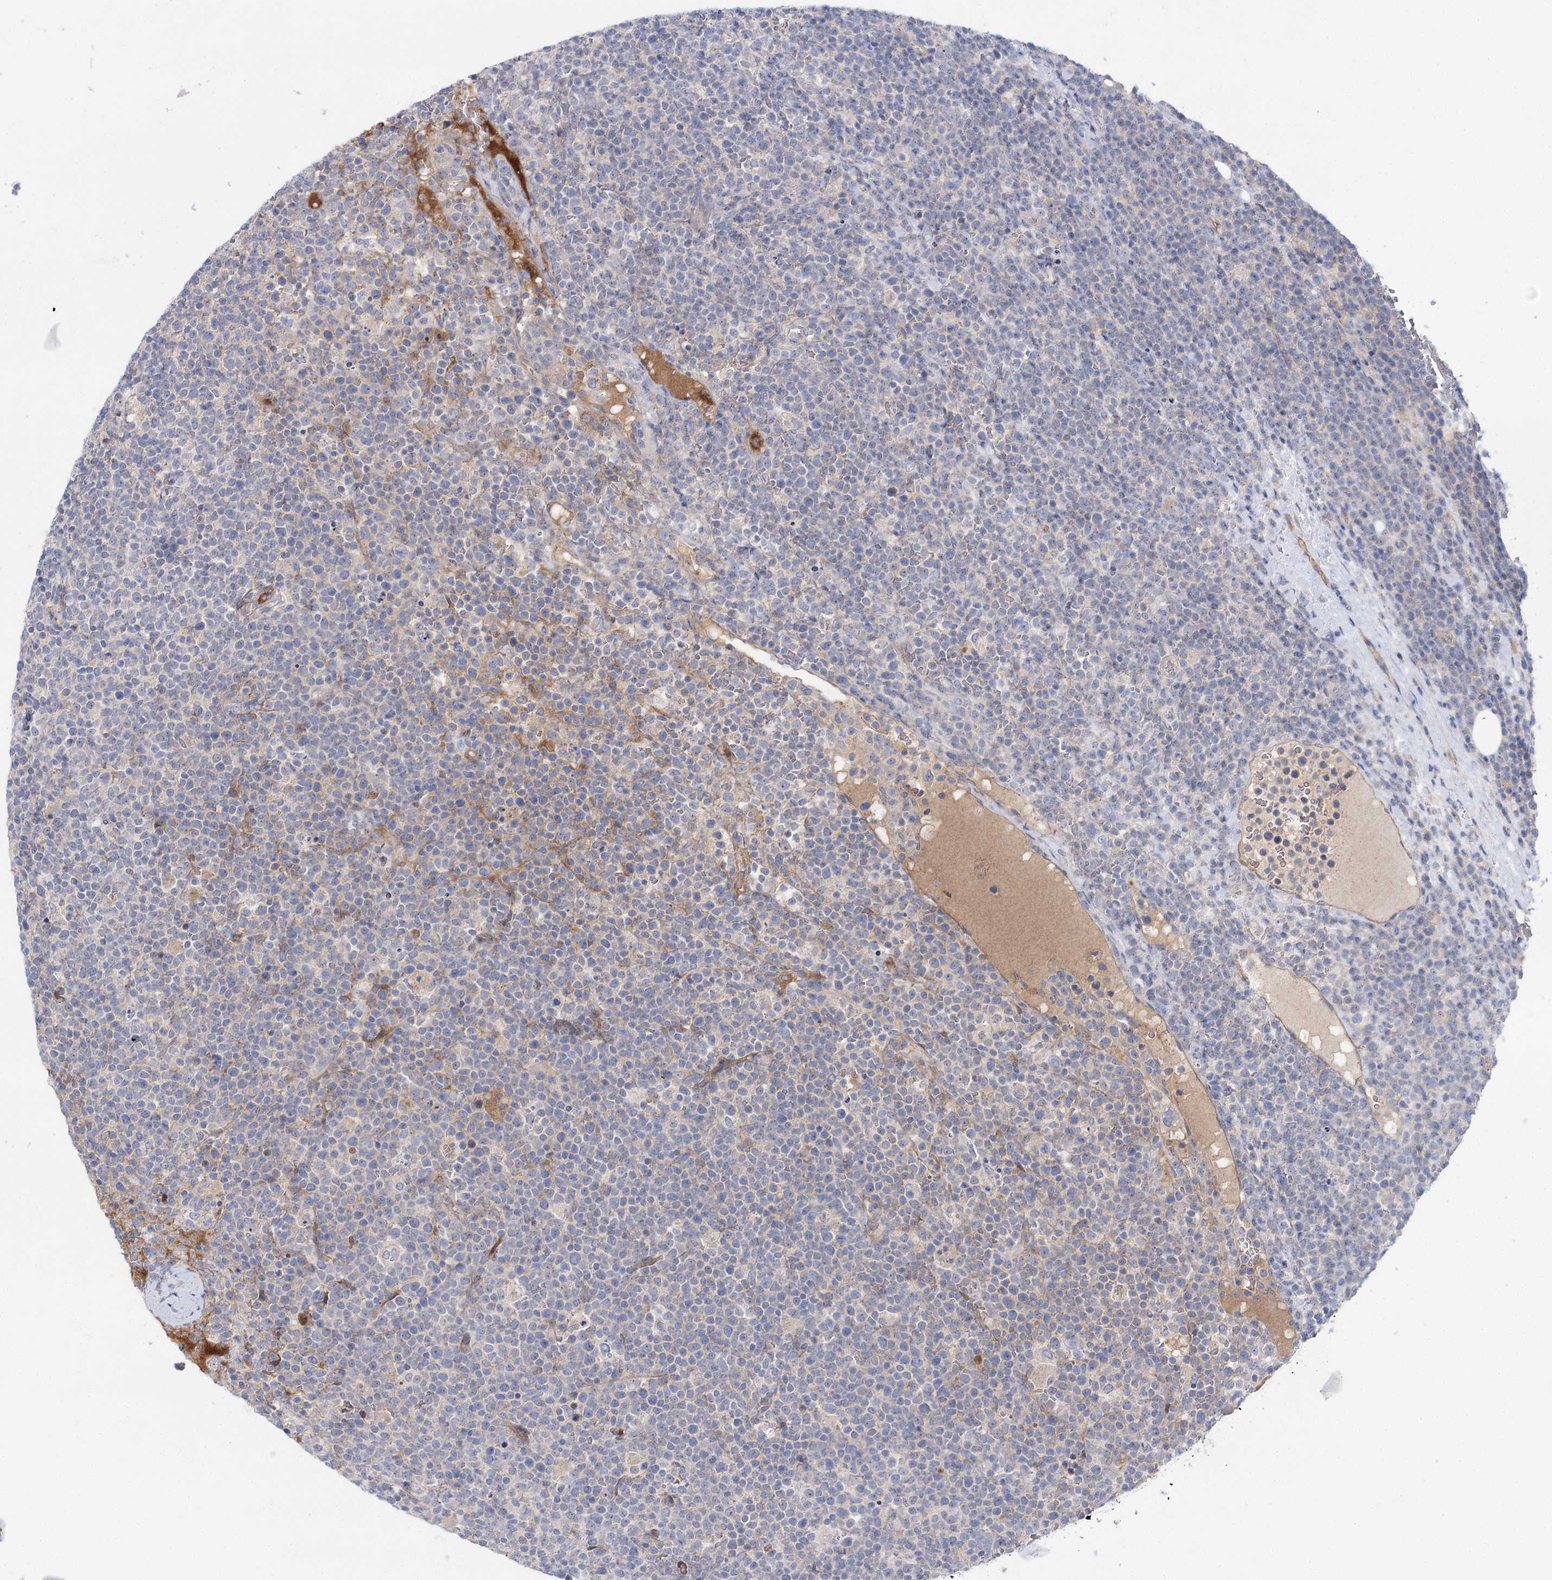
{"staining": {"intensity": "negative", "quantity": "none", "location": "none"}, "tissue": "lymphoma", "cell_type": "Tumor cells", "image_type": "cancer", "snomed": [{"axis": "morphology", "description": "Malignant lymphoma, non-Hodgkin's type, High grade"}, {"axis": "topography", "description": "Lymph node"}], "caption": "Protein analysis of high-grade malignant lymphoma, non-Hodgkin's type displays no significant expression in tumor cells.", "gene": "LRRC14B", "patient": {"sex": "male", "age": 61}}